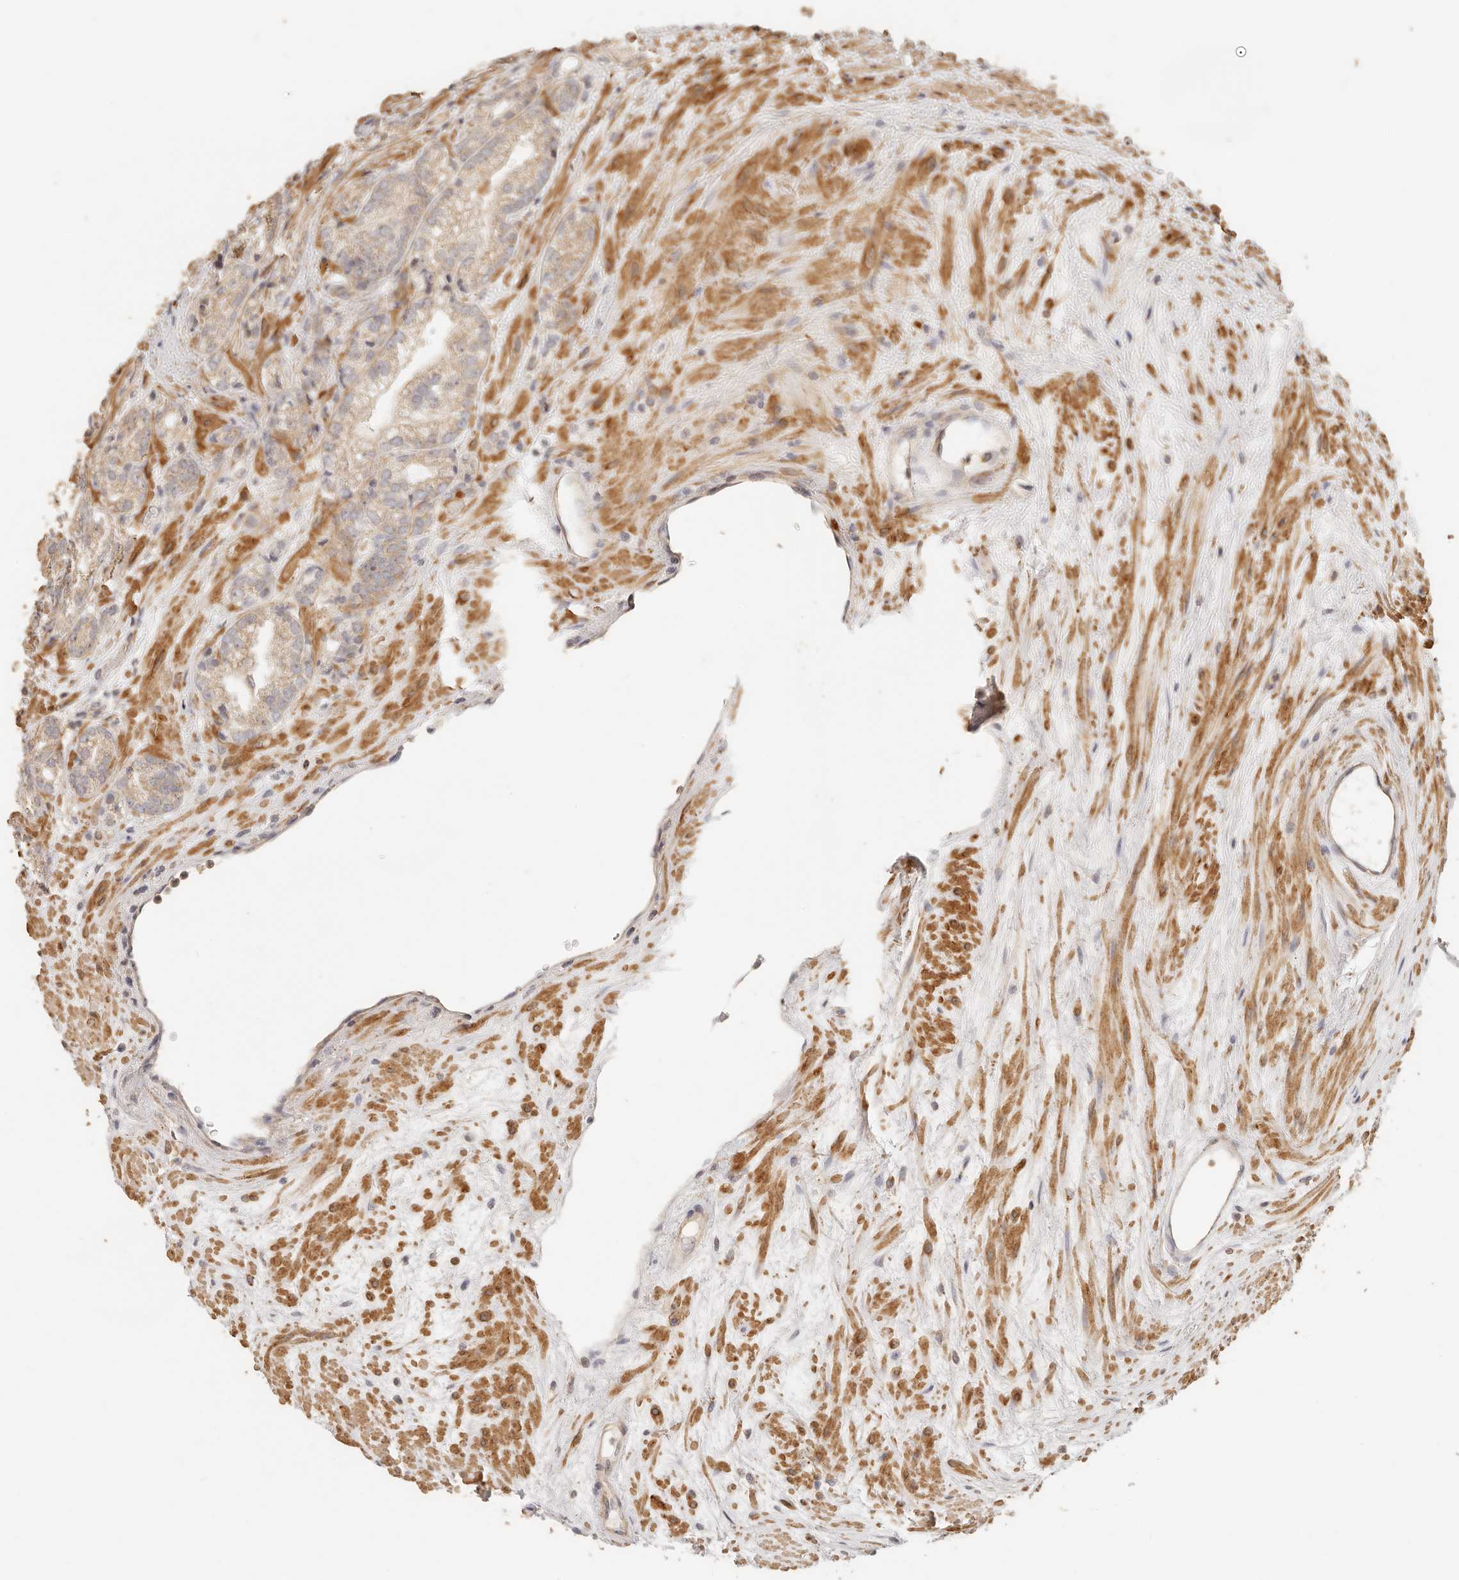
{"staining": {"intensity": "weak", "quantity": "<25%", "location": "cytoplasmic/membranous"}, "tissue": "prostate cancer", "cell_type": "Tumor cells", "image_type": "cancer", "snomed": [{"axis": "morphology", "description": "Normal morphology"}, {"axis": "morphology", "description": "Adenocarcinoma, Low grade"}, {"axis": "topography", "description": "Prostate"}], "caption": "IHC micrograph of neoplastic tissue: low-grade adenocarcinoma (prostate) stained with DAB demonstrates no significant protein positivity in tumor cells.", "gene": "PTPN22", "patient": {"sex": "male", "age": 72}}